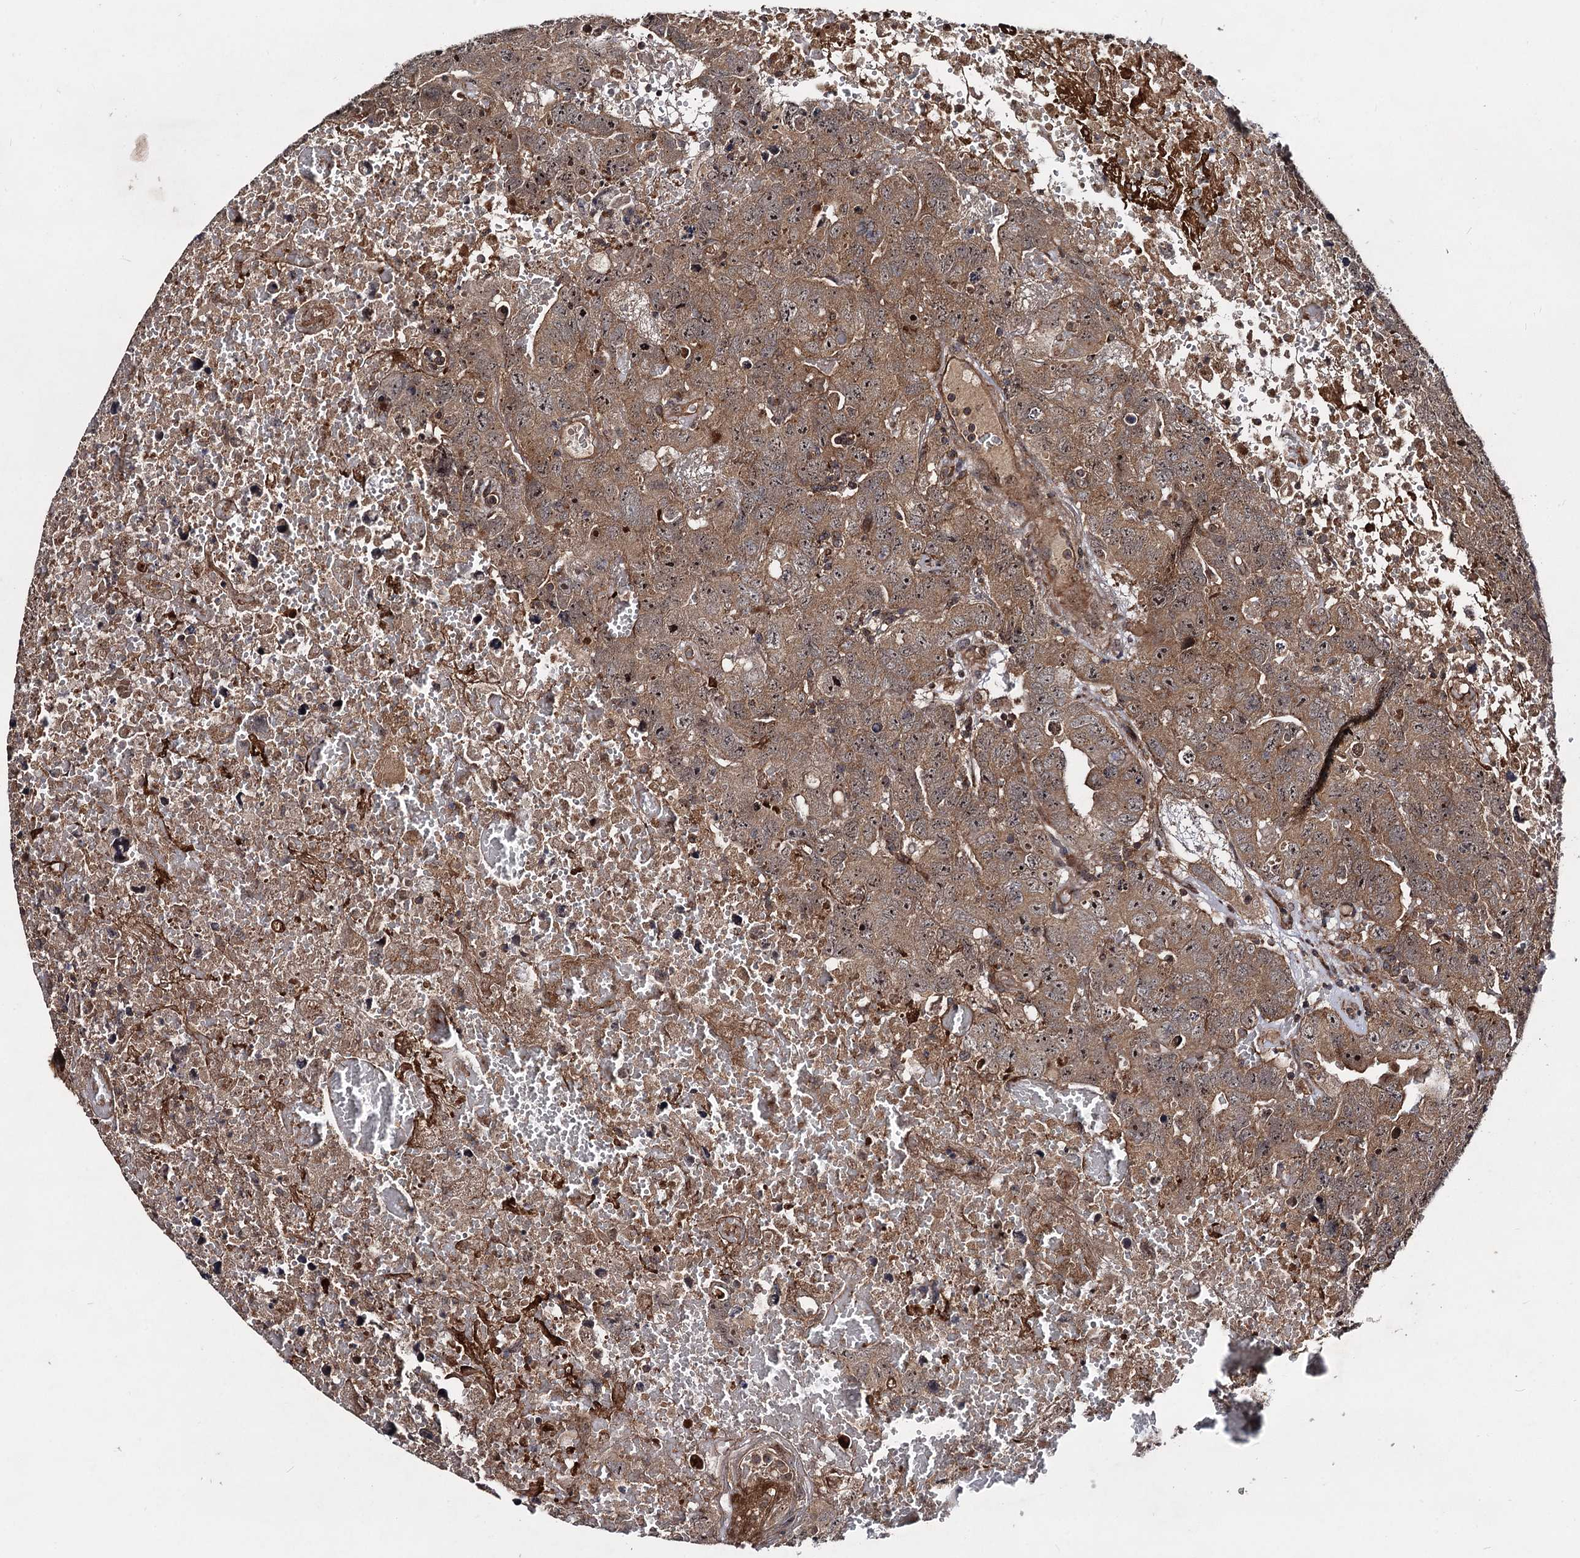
{"staining": {"intensity": "moderate", "quantity": ">75%", "location": "cytoplasmic/membranous,nuclear"}, "tissue": "testis cancer", "cell_type": "Tumor cells", "image_type": "cancer", "snomed": [{"axis": "morphology", "description": "Carcinoma, Embryonal, NOS"}, {"axis": "topography", "description": "Testis"}], "caption": "Embryonal carcinoma (testis) tissue demonstrates moderate cytoplasmic/membranous and nuclear expression in about >75% of tumor cells, visualized by immunohistochemistry.", "gene": "KXD1", "patient": {"sex": "male", "age": 45}}